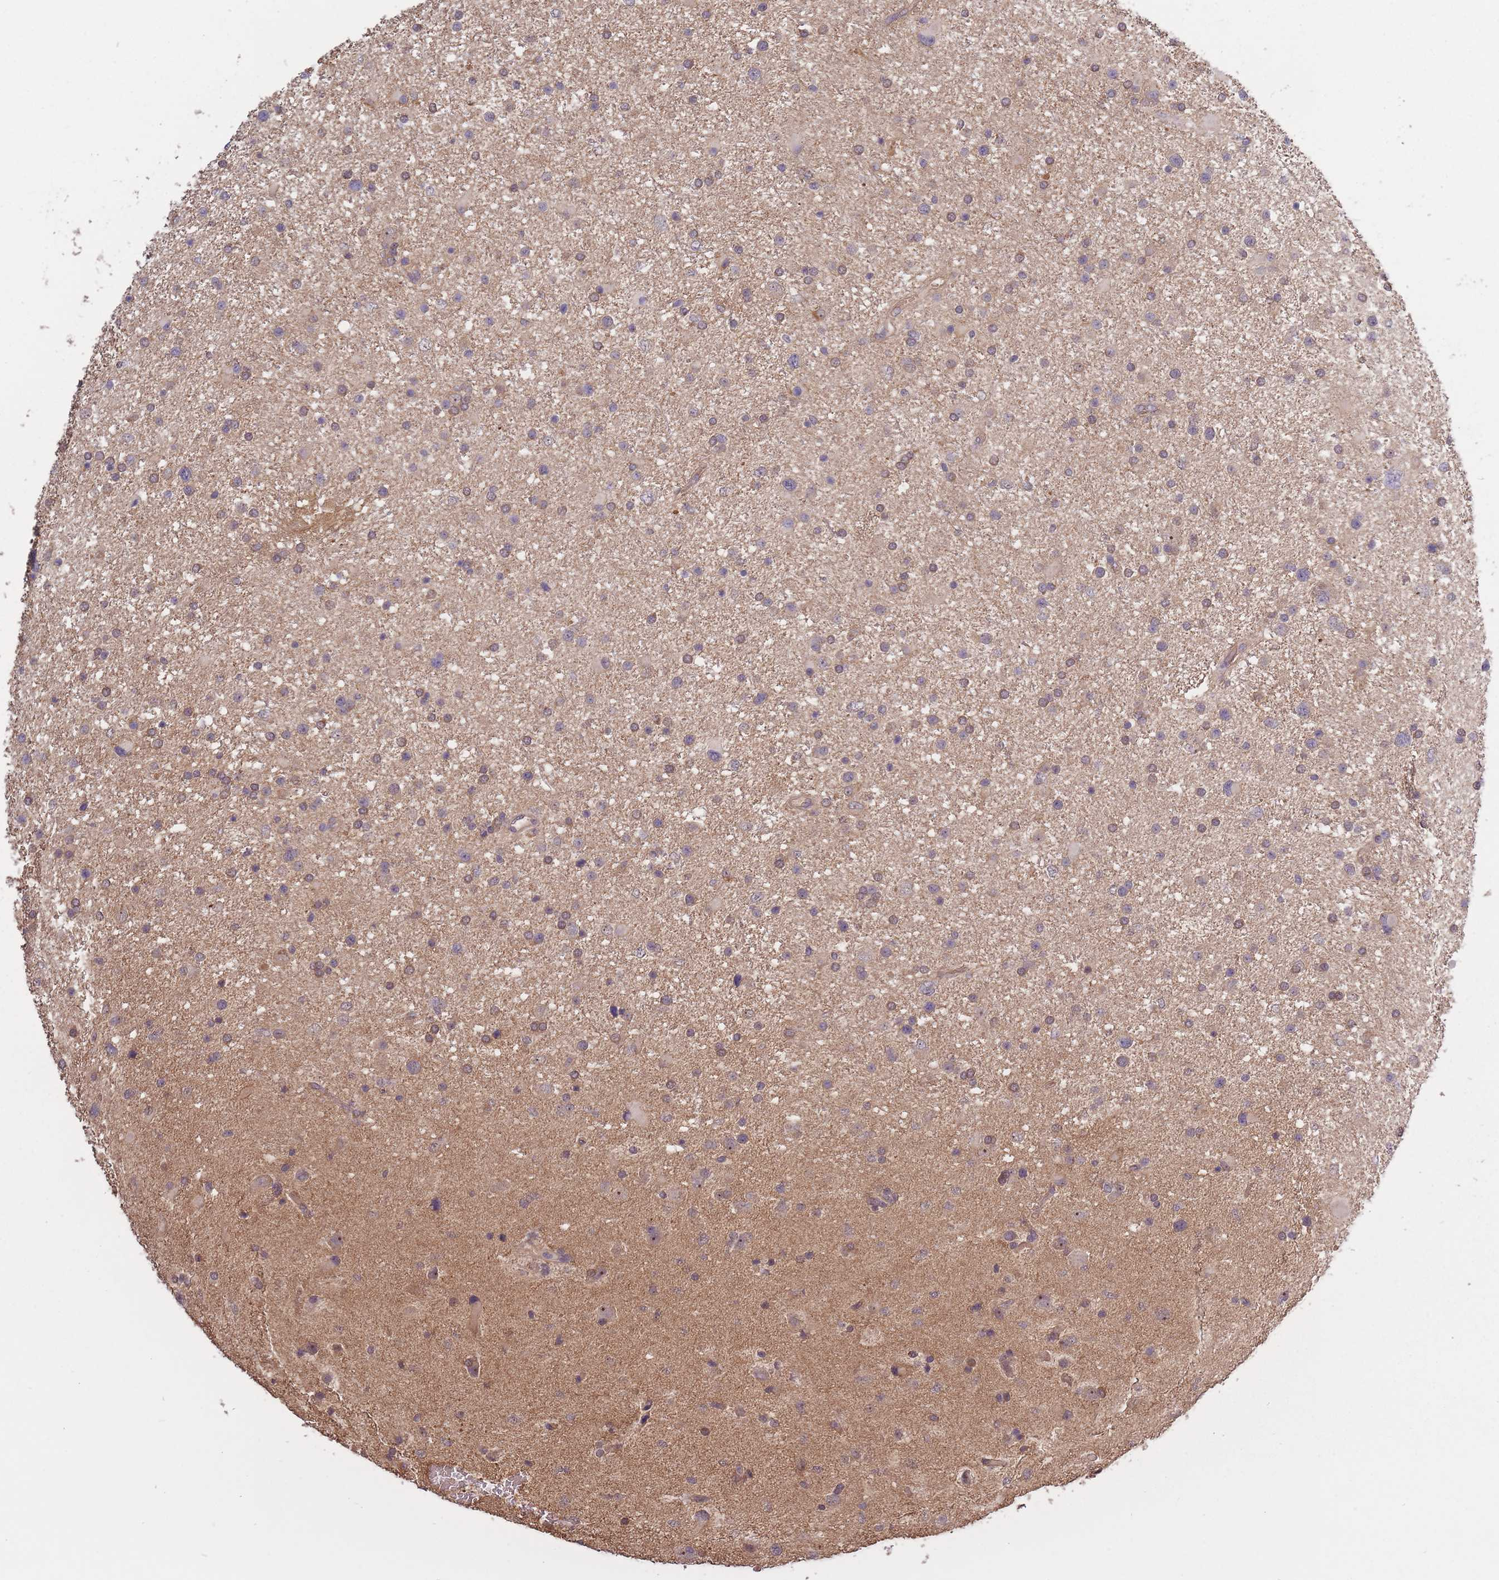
{"staining": {"intensity": "weak", "quantity": "25%-75%", "location": "cytoplasmic/membranous"}, "tissue": "glioma", "cell_type": "Tumor cells", "image_type": "cancer", "snomed": [{"axis": "morphology", "description": "Glioma, malignant, Low grade"}, {"axis": "topography", "description": "Brain"}], "caption": "Protein analysis of glioma tissue exhibits weak cytoplasmic/membranous expression in about 25%-75% of tumor cells.", "gene": "KIAA1755", "patient": {"sex": "female", "age": 32}}